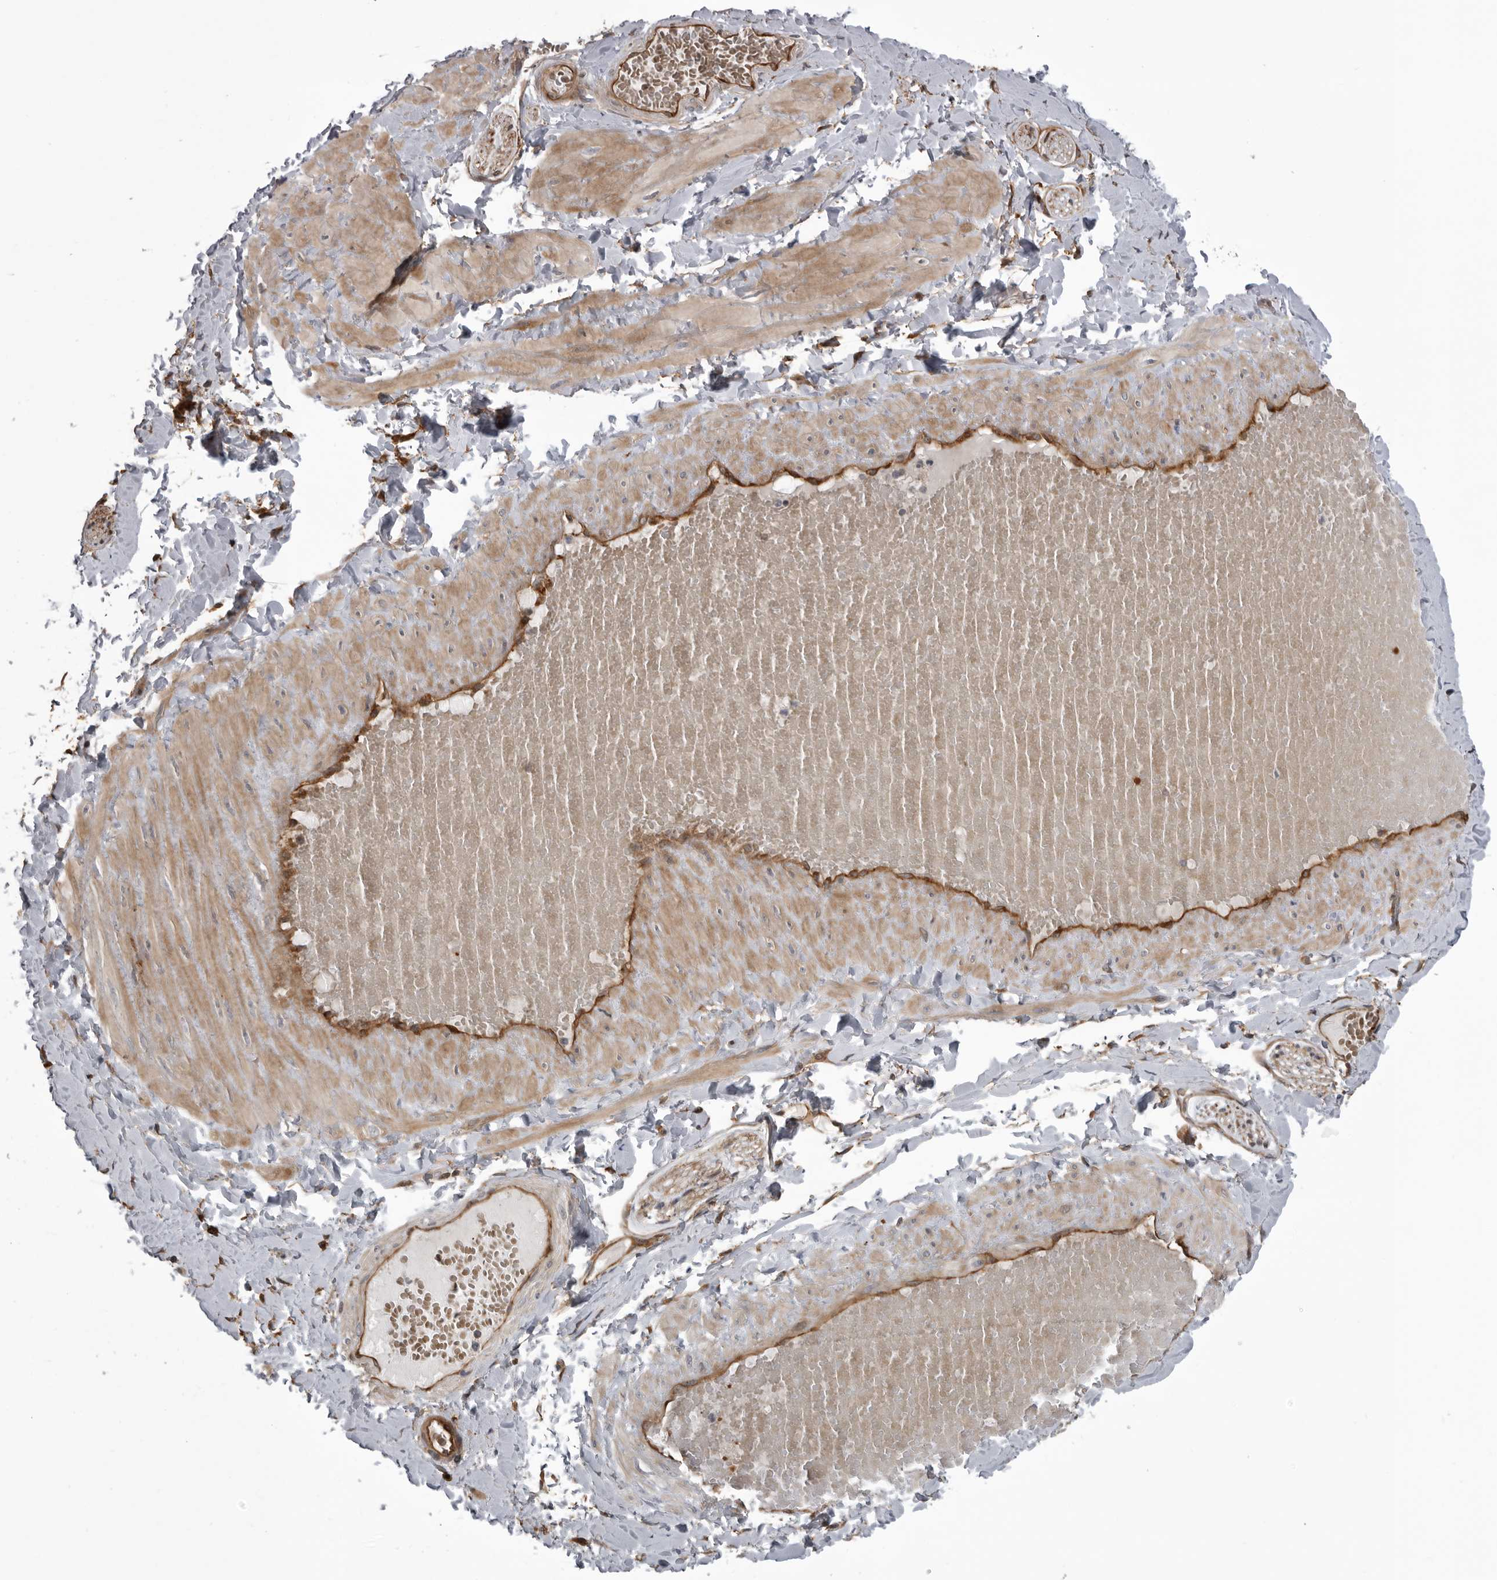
{"staining": {"intensity": "weak", "quantity": "25%-75%", "location": "cytoplasmic/membranous"}, "tissue": "adipose tissue", "cell_type": "Adipocytes", "image_type": "normal", "snomed": [{"axis": "morphology", "description": "Normal tissue, NOS"}, {"axis": "topography", "description": "Adipose tissue"}, {"axis": "topography", "description": "Vascular tissue"}, {"axis": "topography", "description": "Peripheral nerve tissue"}], "caption": "Brown immunohistochemical staining in unremarkable human adipose tissue reveals weak cytoplasmic/membranous positivity in approximately 25%-75% of adipocytes. The staining was performed using DAB (3,3'-diaminobenzidine), with brown indicating positive protein expression. Nuclei are stained blue with hematoxylin.", "gene": "RAB3GAP2", "patient": {"sex": "male", "age": 25}}